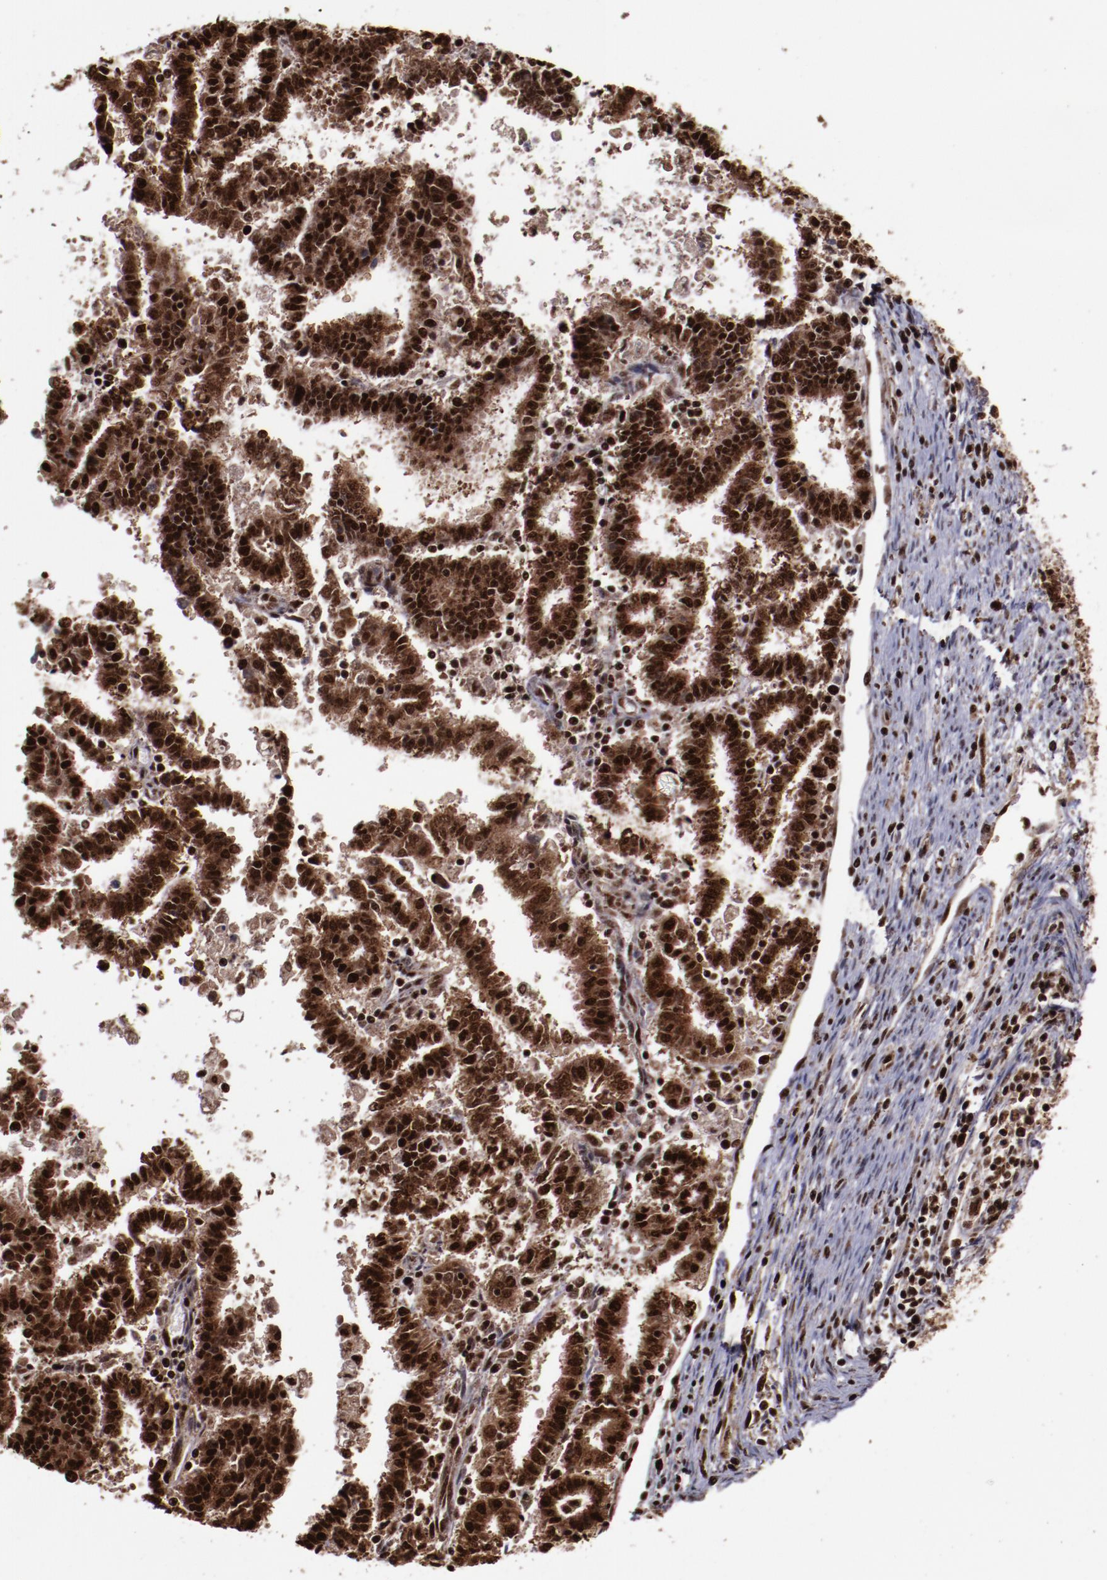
{"staining": {"intensity": "strong", "quantity": ">75%", "location": "cytoplasmic/membranous,nuclear"}, "tissue": "endometrial cancer", "cell_type": "Tumor cells", "image_type": "cancer", "snomed": [{"axis": "morphology", "description": "Adenocarcinoma, NOS"}, {"axis": "topography", "description": "Uterus"}], "caption": "Protein expression analysis of human endometrial cancer (adenocarcinoma) reveals strong cytoplasmic/membranous and nuclear expression in about >75% of tumor cells. Nuclei are stained in blue.", "gene": "SNW1", "patient": {"sex": "female", "age": 83}}